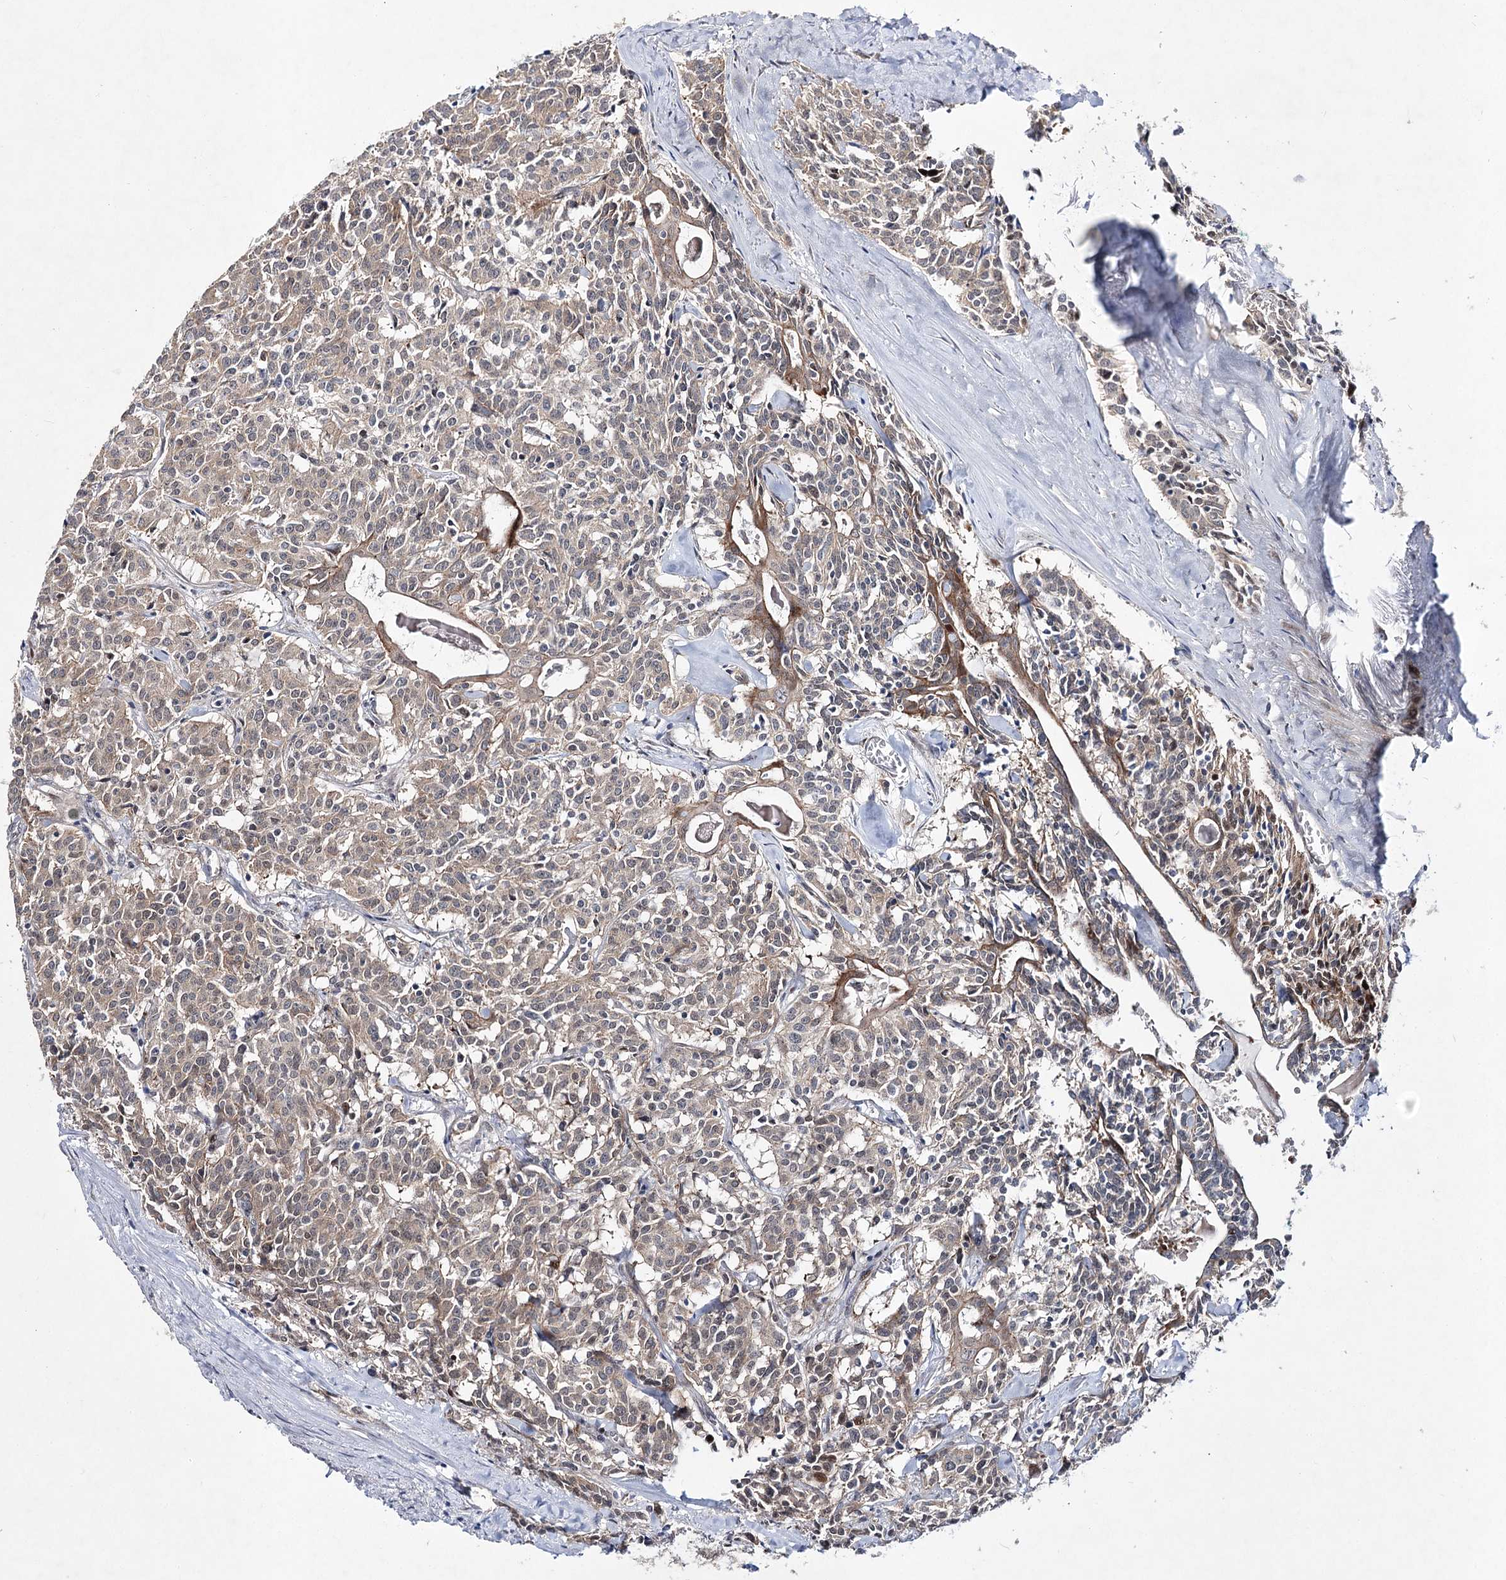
{"staining": {"intensity": "weak", "quantity": ">75%", "location": "cytoplasmic/membranous"}, "tissue": "carcinoid", "cell_type": "Tumor cells", "image_type": "cancer", "snomed": [{"axis": "morphology", "description": "Carcinoid, malignant, NOS"}, {"axis": "topography", "description": "Lung"}], "caption": "Carcinoid stained with a brown dye reveals weak cytoplasmic/membranous positive positivity in about >75% of tumor cells.", "gene": "ARHGAP32", "patient": {"sex": "female", "age": 46}}